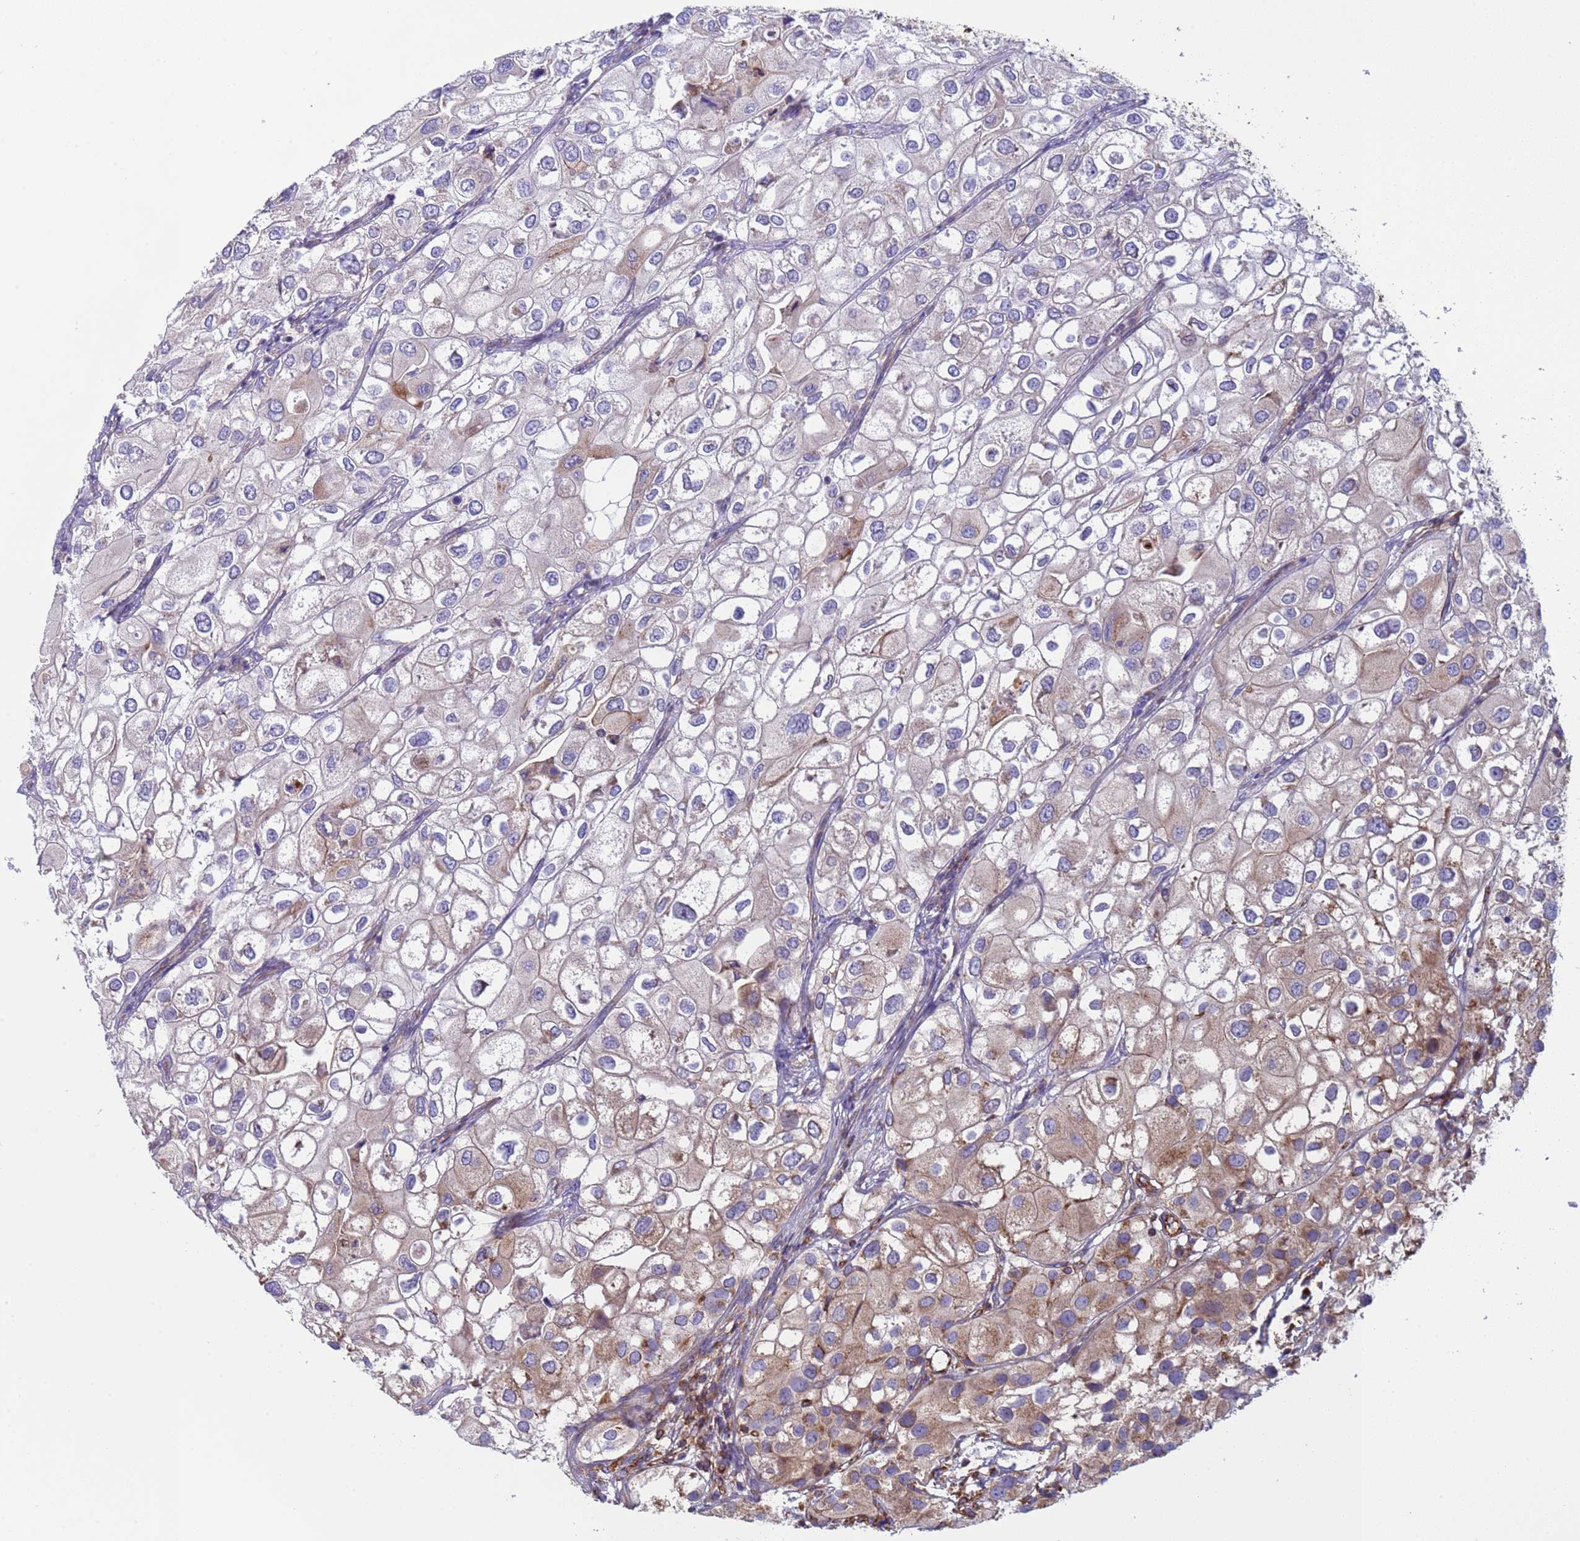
{"staining": {"intensity": "weak", "quantity": "<25%", "location": "cytoplasmic/membranous"}, "tissue": "urothelial cancer", "cell_type": "Tumor cells", "image_type": "cancer", "snomed": [{"axis": "morphology", "description": "Urothelial carcinoma, High grade"}, {"axis": "topography", "description": "Urinary bladder"}], "caption": "Tumor cells show no significant positivity in urothelial carcinoma (high-grade).", "gene": "NUDT12", "patient": {"sex": "male", "age": 64}}